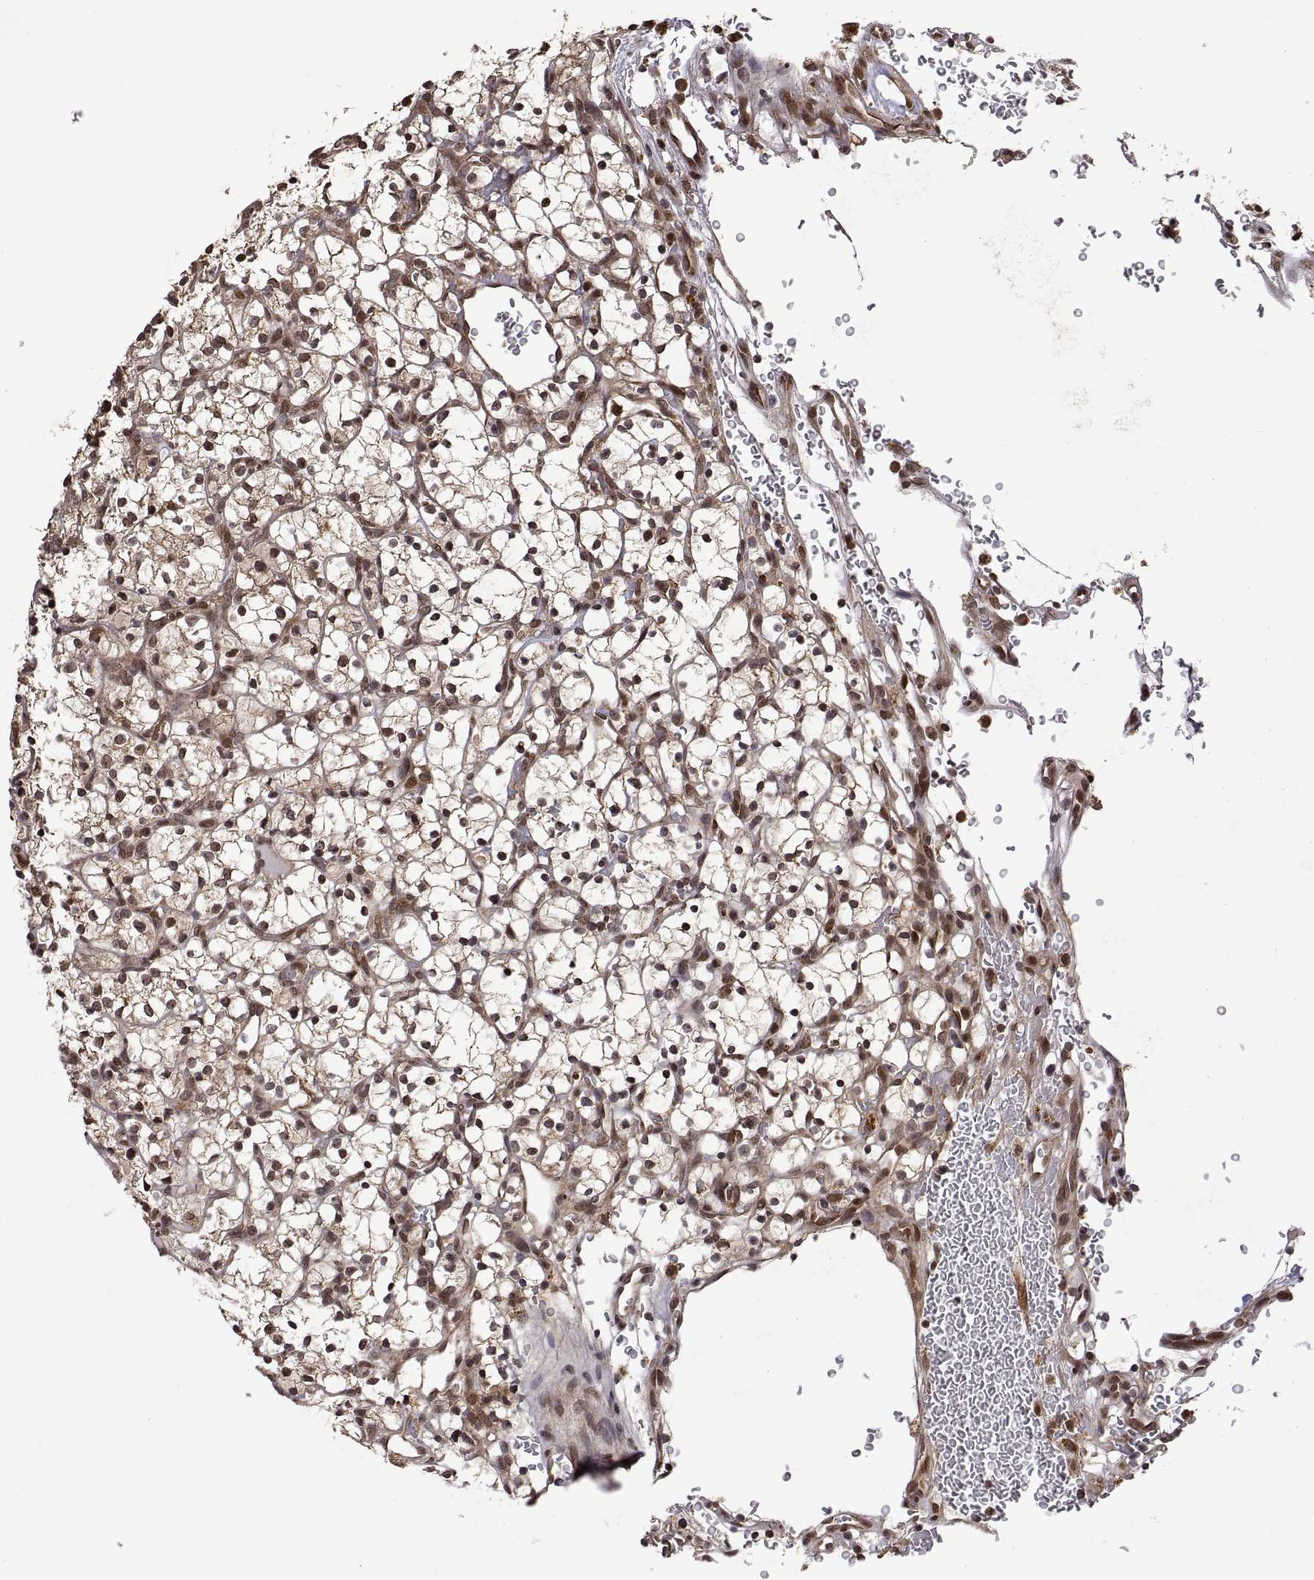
{"staining": {"intensity": "moderate", "quantity": "25%-75%", "location": "cytoplasmic/membranous,nuclear"}, "tissue": "renal cancer", "cell_type": "Tumor cells", "image_type": "cancer", "snomed": [{"axis": "morphology", "description": "Adenocarcinoma, NOS"}, {"axis": "topography", "description": "Kidney"}], "caption": "DAB immunohistochemical staining of human renal adenocarcinoma shows moderate cytoplasmic/membranous and nuclear protein staining in about 25%-75% of tumor cells.", "gene": "ZNRF2", "patient": {"sex": "female", "age": 64}}